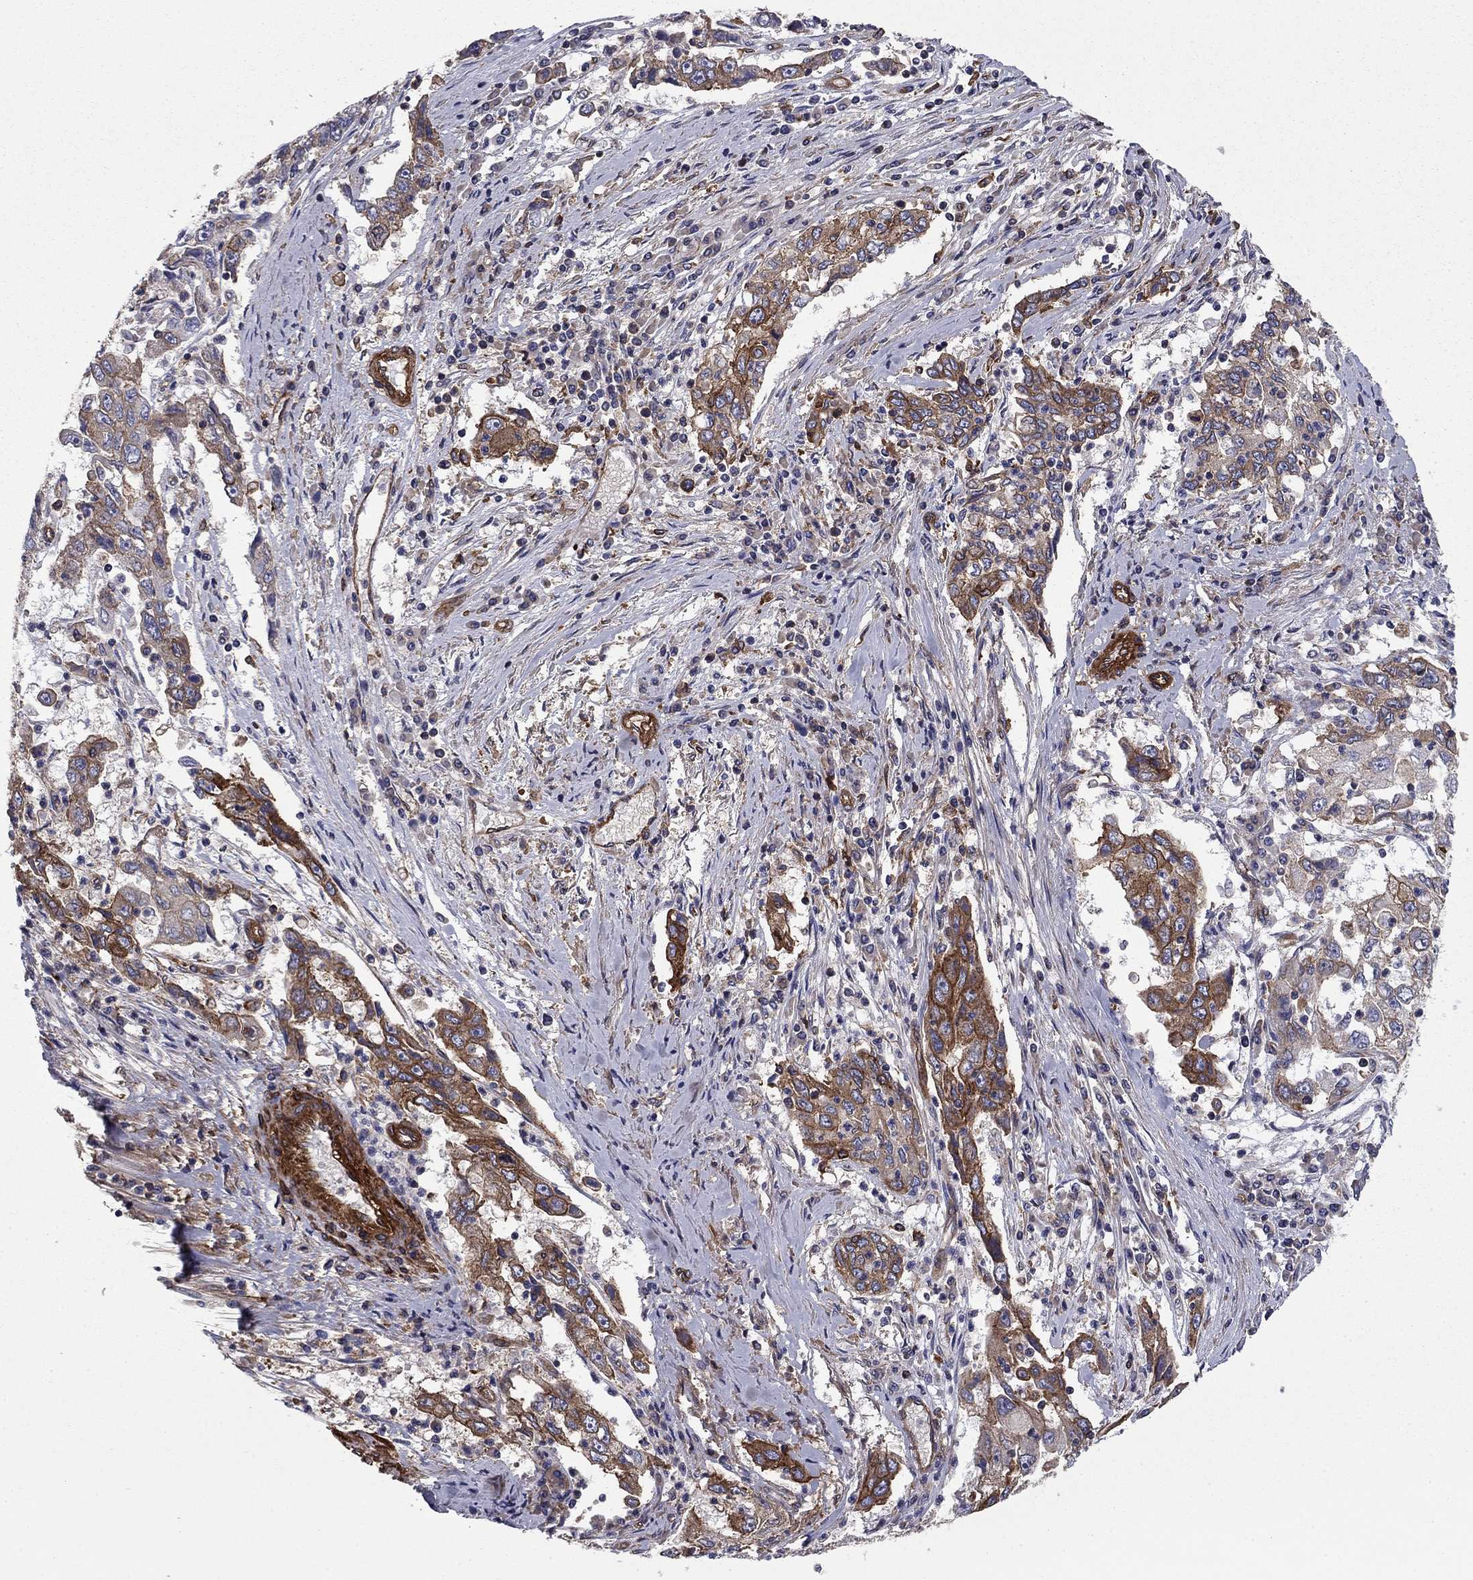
{"staining": {"intensity": "strong", "quantity": "25%-75%", "location": "cytoplasmic/membranous"}, "tissue": "cervical cancer", "cell_type": "Tumor cells", "image_type": "cancer", "snomed": [{"axis": "morphology", "description": "Squamous cell carcinoma, NOS"}, {"axis": "topography", "description": "Cervix"}], "caption": "Immunohistochemical staining of cervical squamous cell carcinoma displays strong cytoplasmic/membranous protein expression in approximately 25%-75% of tumor cells.", "gene": "EHBP1L1", "patient": {"sex": "female", "age": 36}}